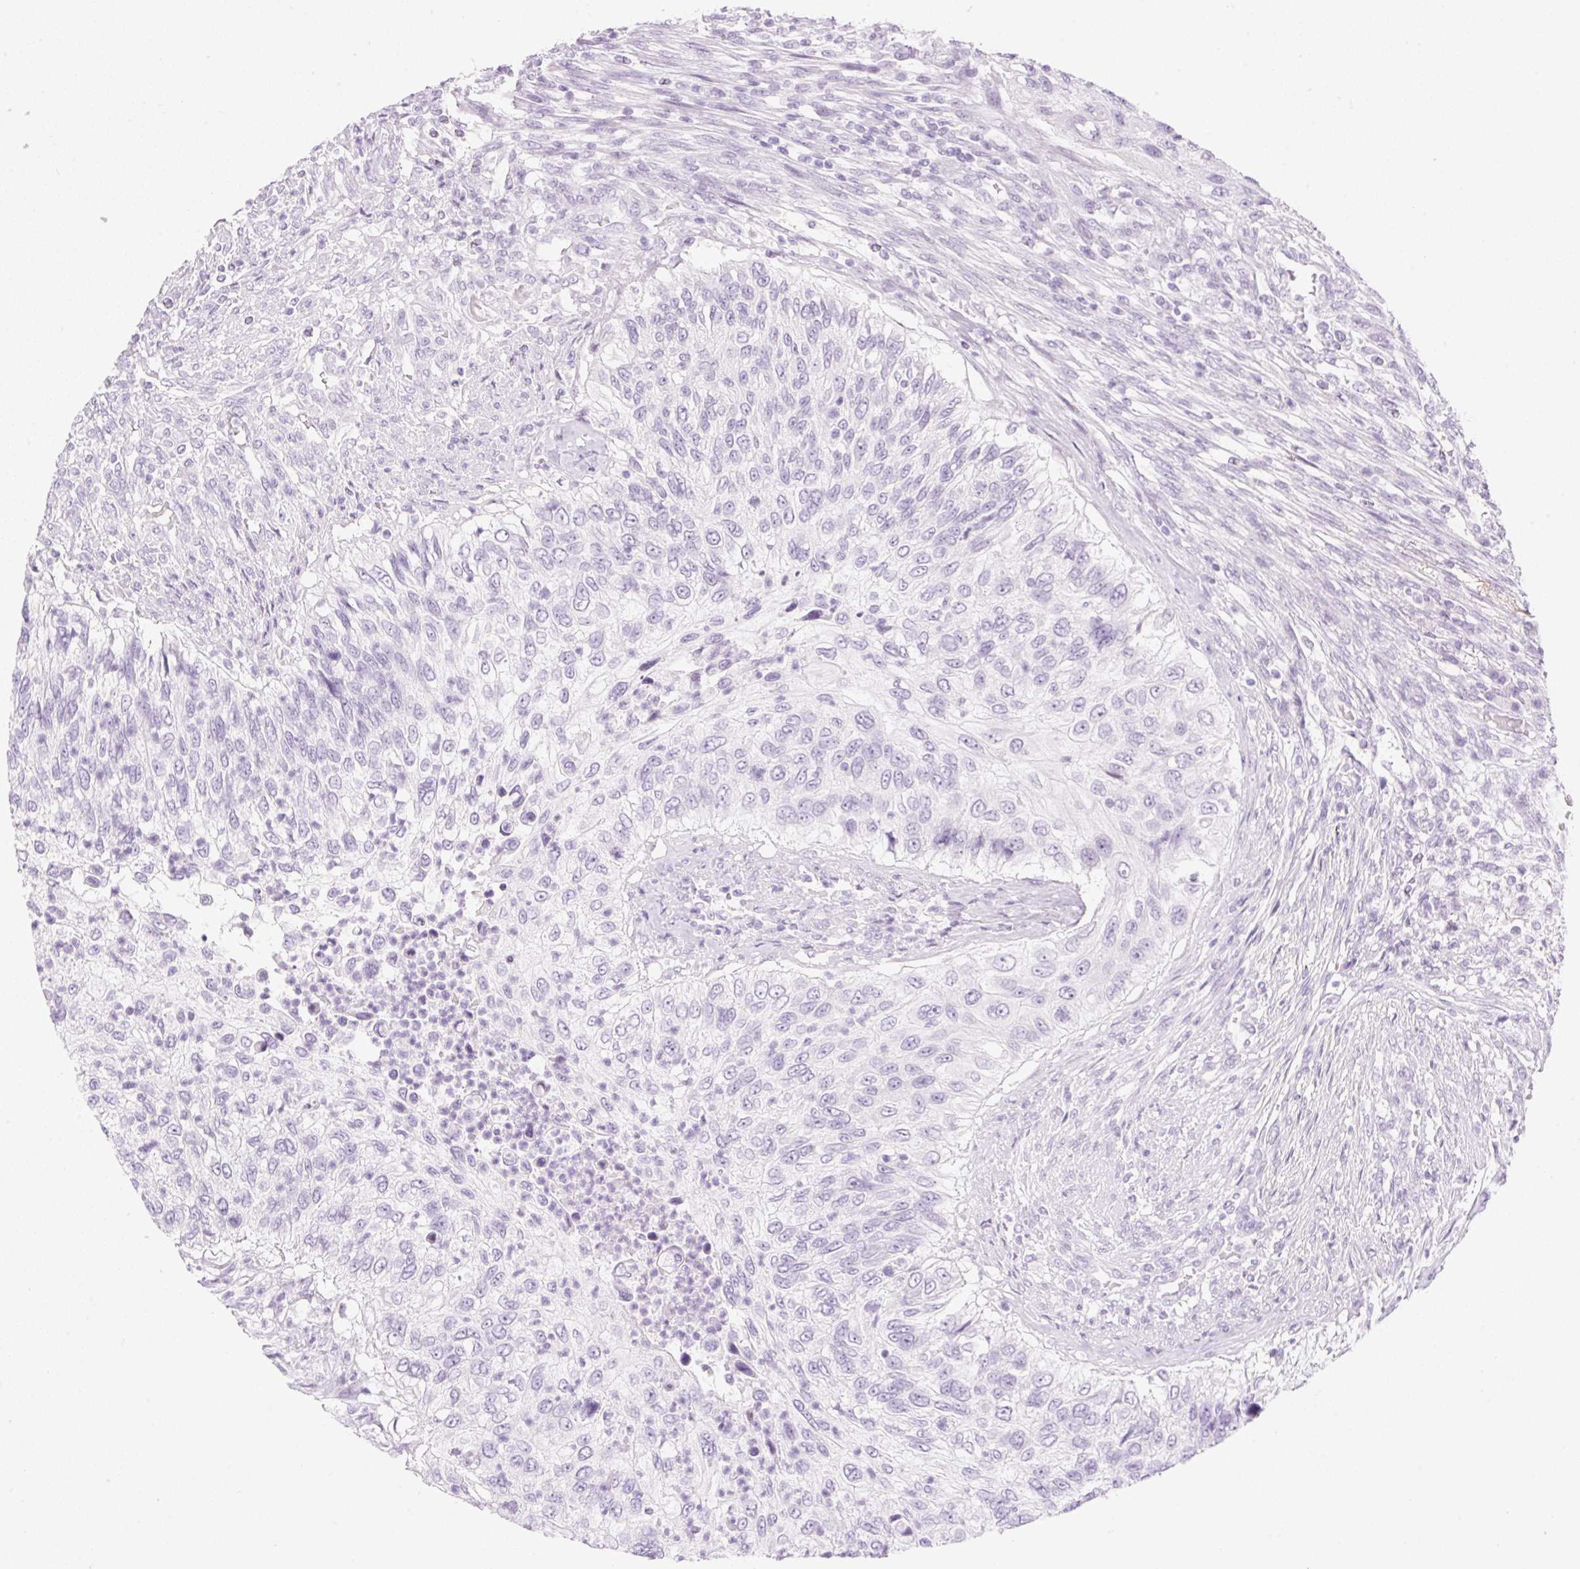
{"staining": {"intensity": "negative", "quantity": "none", "location": "none"}, "tissue": "urothelial cancer", "cell_type": "Tumor cells", "image_type": "cancer", "snomed": [{"axis": "morphology", "description": "Urothelial carcinoma, High grade"}, {"axis": "topography", "description": "Urinary bladder"}], "caption": "The immunohistochemistry (IHC) histopathology image has no significant staining in tumor cells of urothelial cancer tissue.", "gene": "SP140L", "patient": {"sex": "female", "age": 60}}